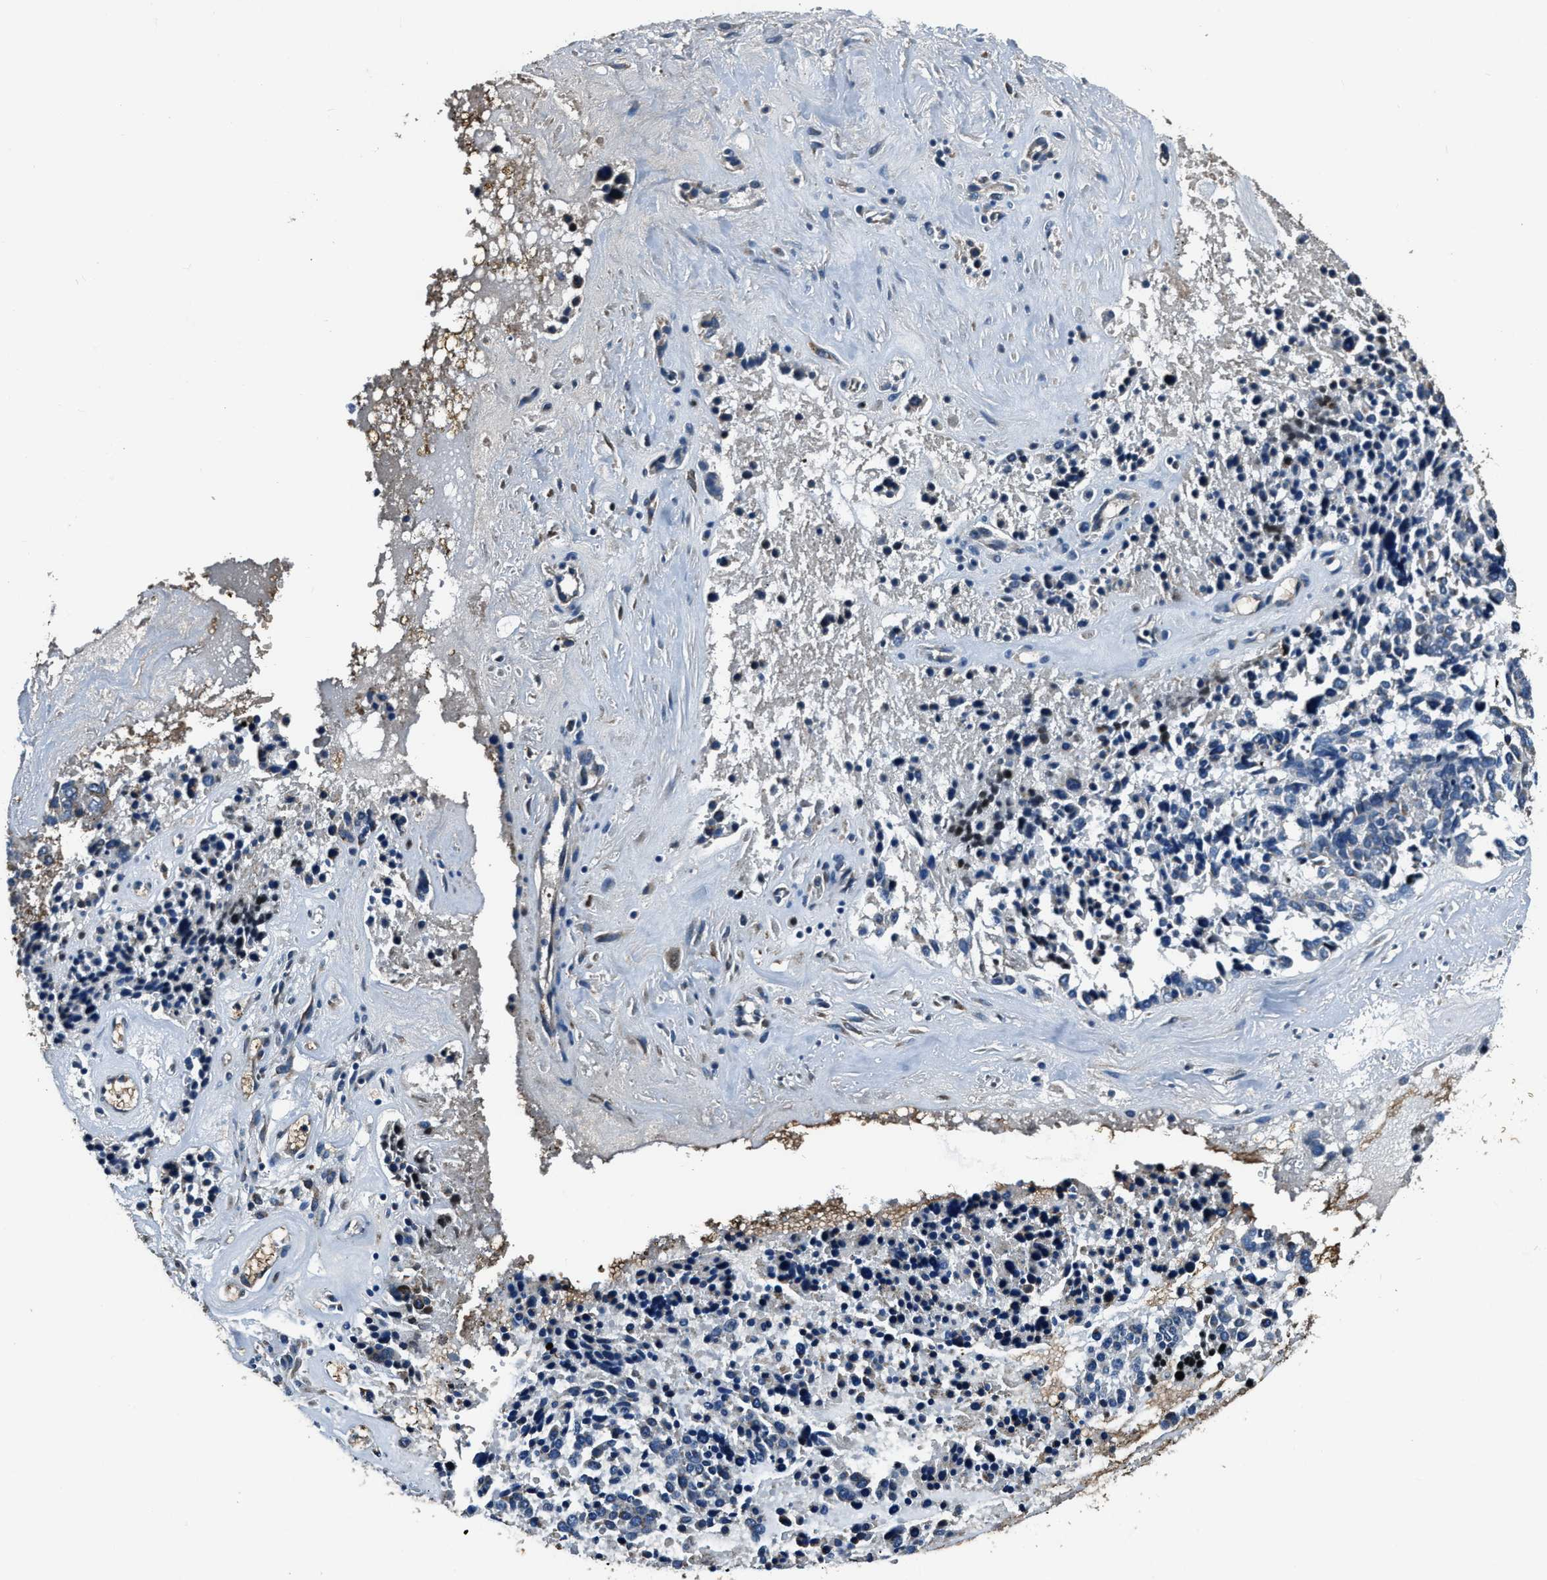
{"staining": {"intensity": "negative", "quantity": "none", "location": "none"}, "tissue": "ovarian cancer", "cell_type": "Tumor cells", "image_type": "cancer", "snomed": [{"axis": "morphology", "description": "Cystadenocarcinoma, serous, NOS"}, {"axis": "topography", "description": "Ovary"}], "caption": "A histopathology image of serous cystadenocarcinoma (ovarian) stained for a protein shows no brown staining in tumor cells.", "gene": "OGDH", "patient": {"sex": "female", "age": 44}}